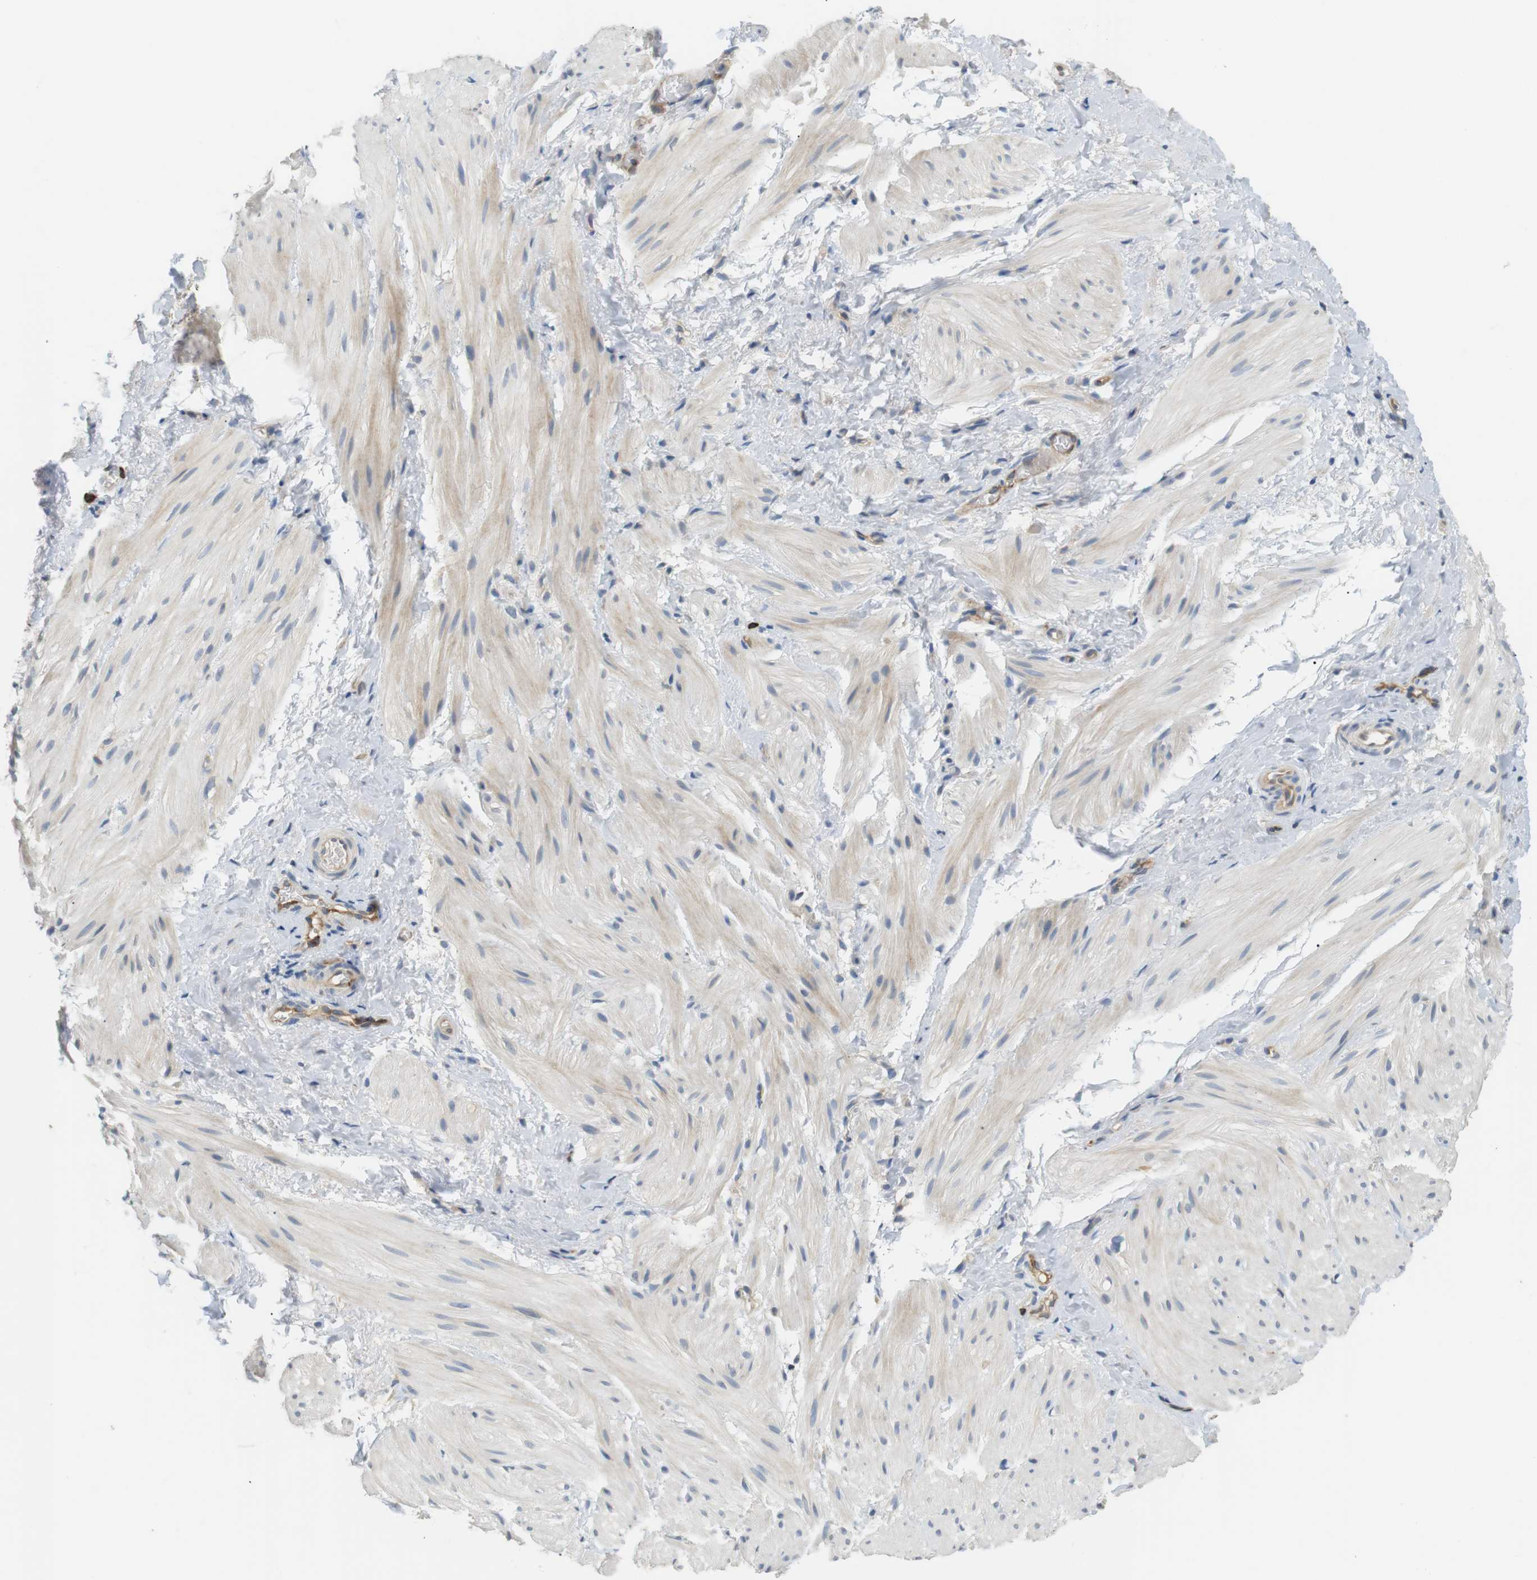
{"staining": {"intensity": "weak", "quantity": "<25%", "location": "cytoplasmic/membranous"}, "tissue": "smooth muscle", "cell_type": "Smooth muscle cells", "image_type": "normal", "snomed": [{"axis": "morphology", "description": "Normal tissue, NOS"}, {"axis": "topography", "description": "Smooth muscle"}], "caption": "This is an immunohistochemistry (IHC) histopathology image of benign human smooth muscle. There is no expression in smooth muscle cells.", "gene": "TMEM200A", "patient": {"sex": "male", "age": 16}}